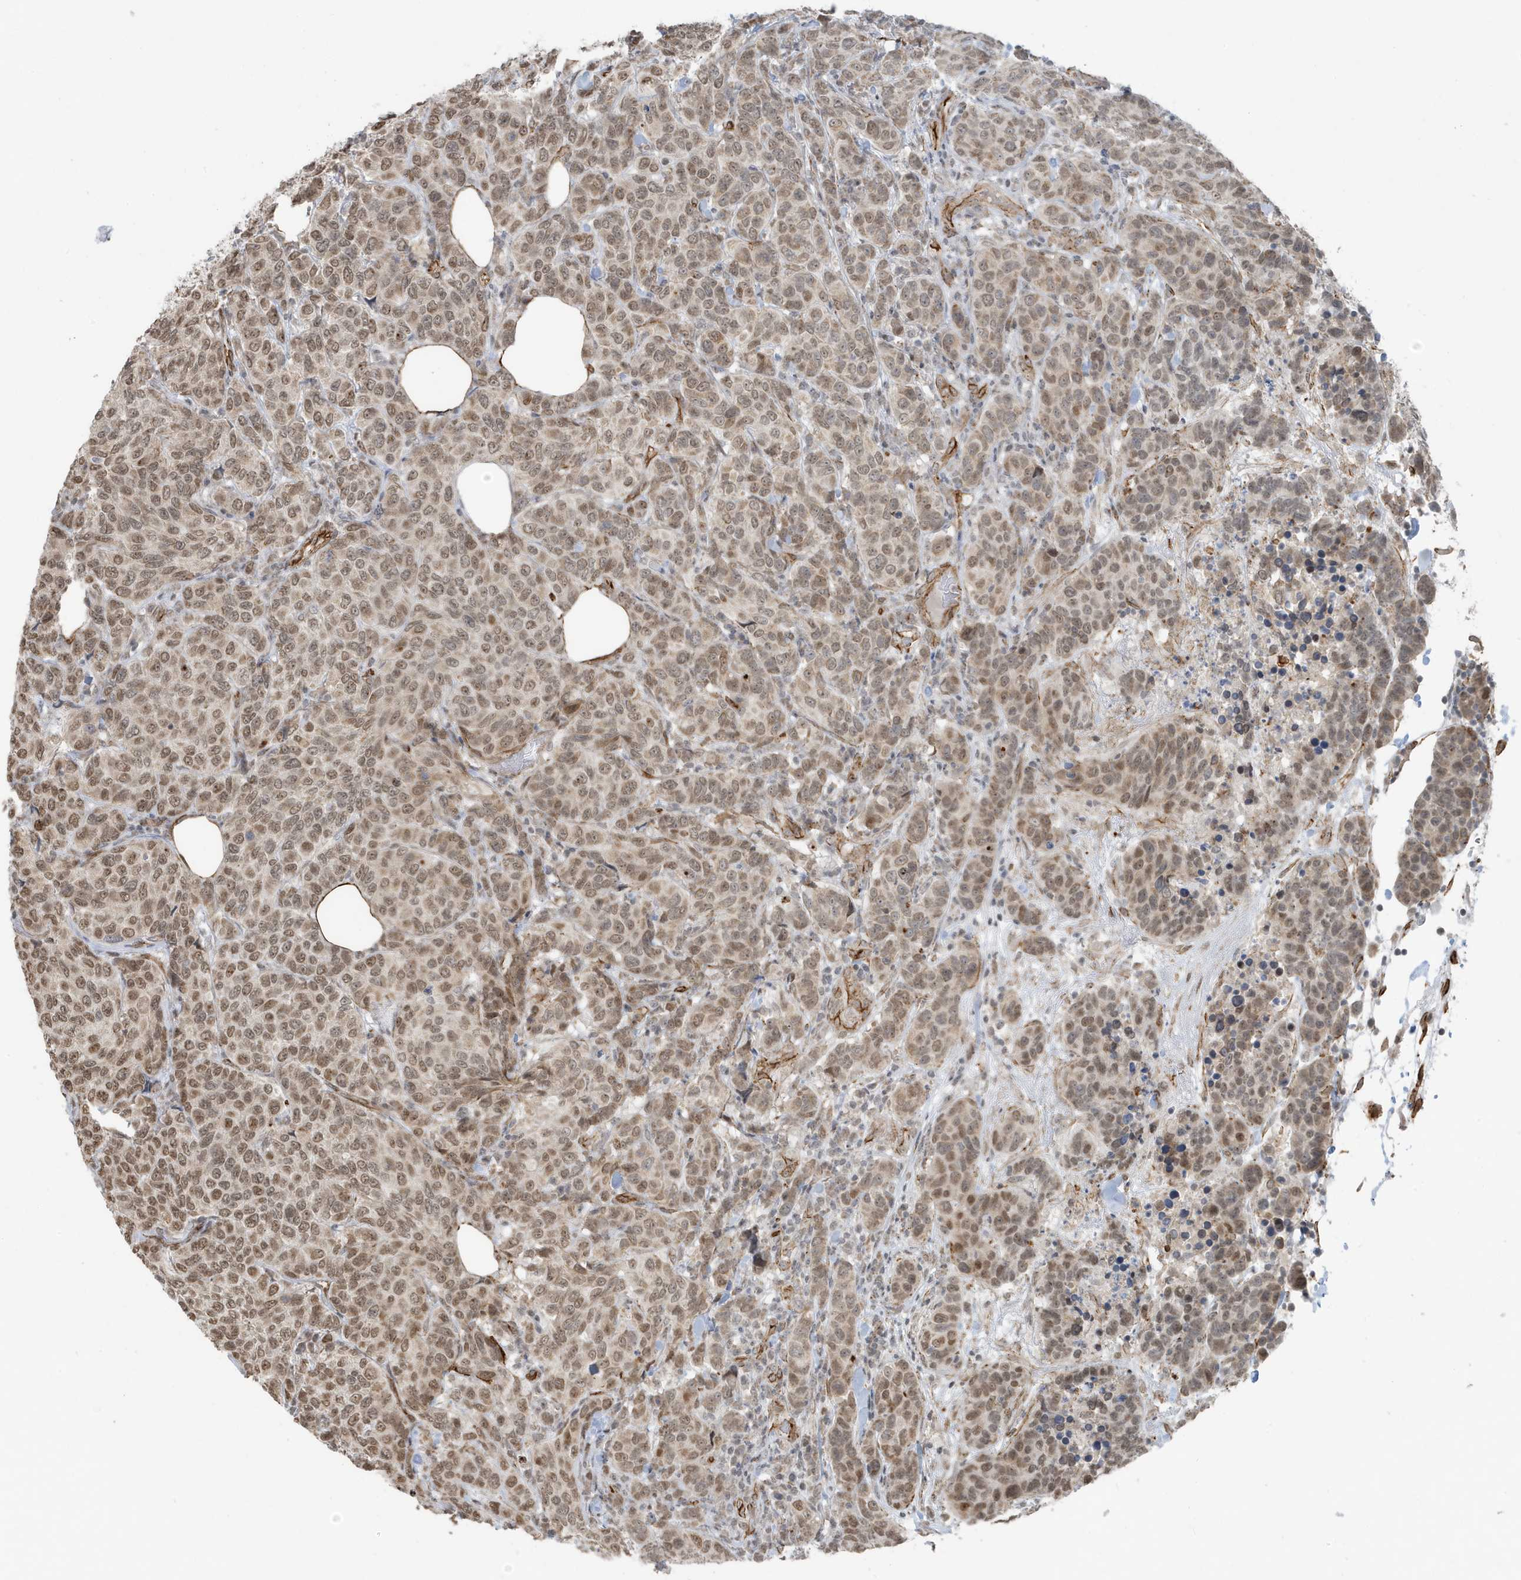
{"staining": {"intensity": "moderate", "quantity": ">75%", "location": "cytoplasmic/membranous,nuclear"}, "tissue": "breast cancer", "cell_type": "Tumor cells", "image_type": "cancer", "snomed": [{"axis": "morphology", "description": "Duct carcinoma"}, {"axis": "topography", "description": "Breast"}], "caption": "Protein positivity by immunohistochemistry (IHC) shows moderate cytoplasmic/membranous and nuclear staining in approximately >75% of tumor cells in infiltrating ductal carcinoma (breast).", "gene": "CHCHD4", "patient": {"sex": "female", "age": 55}}